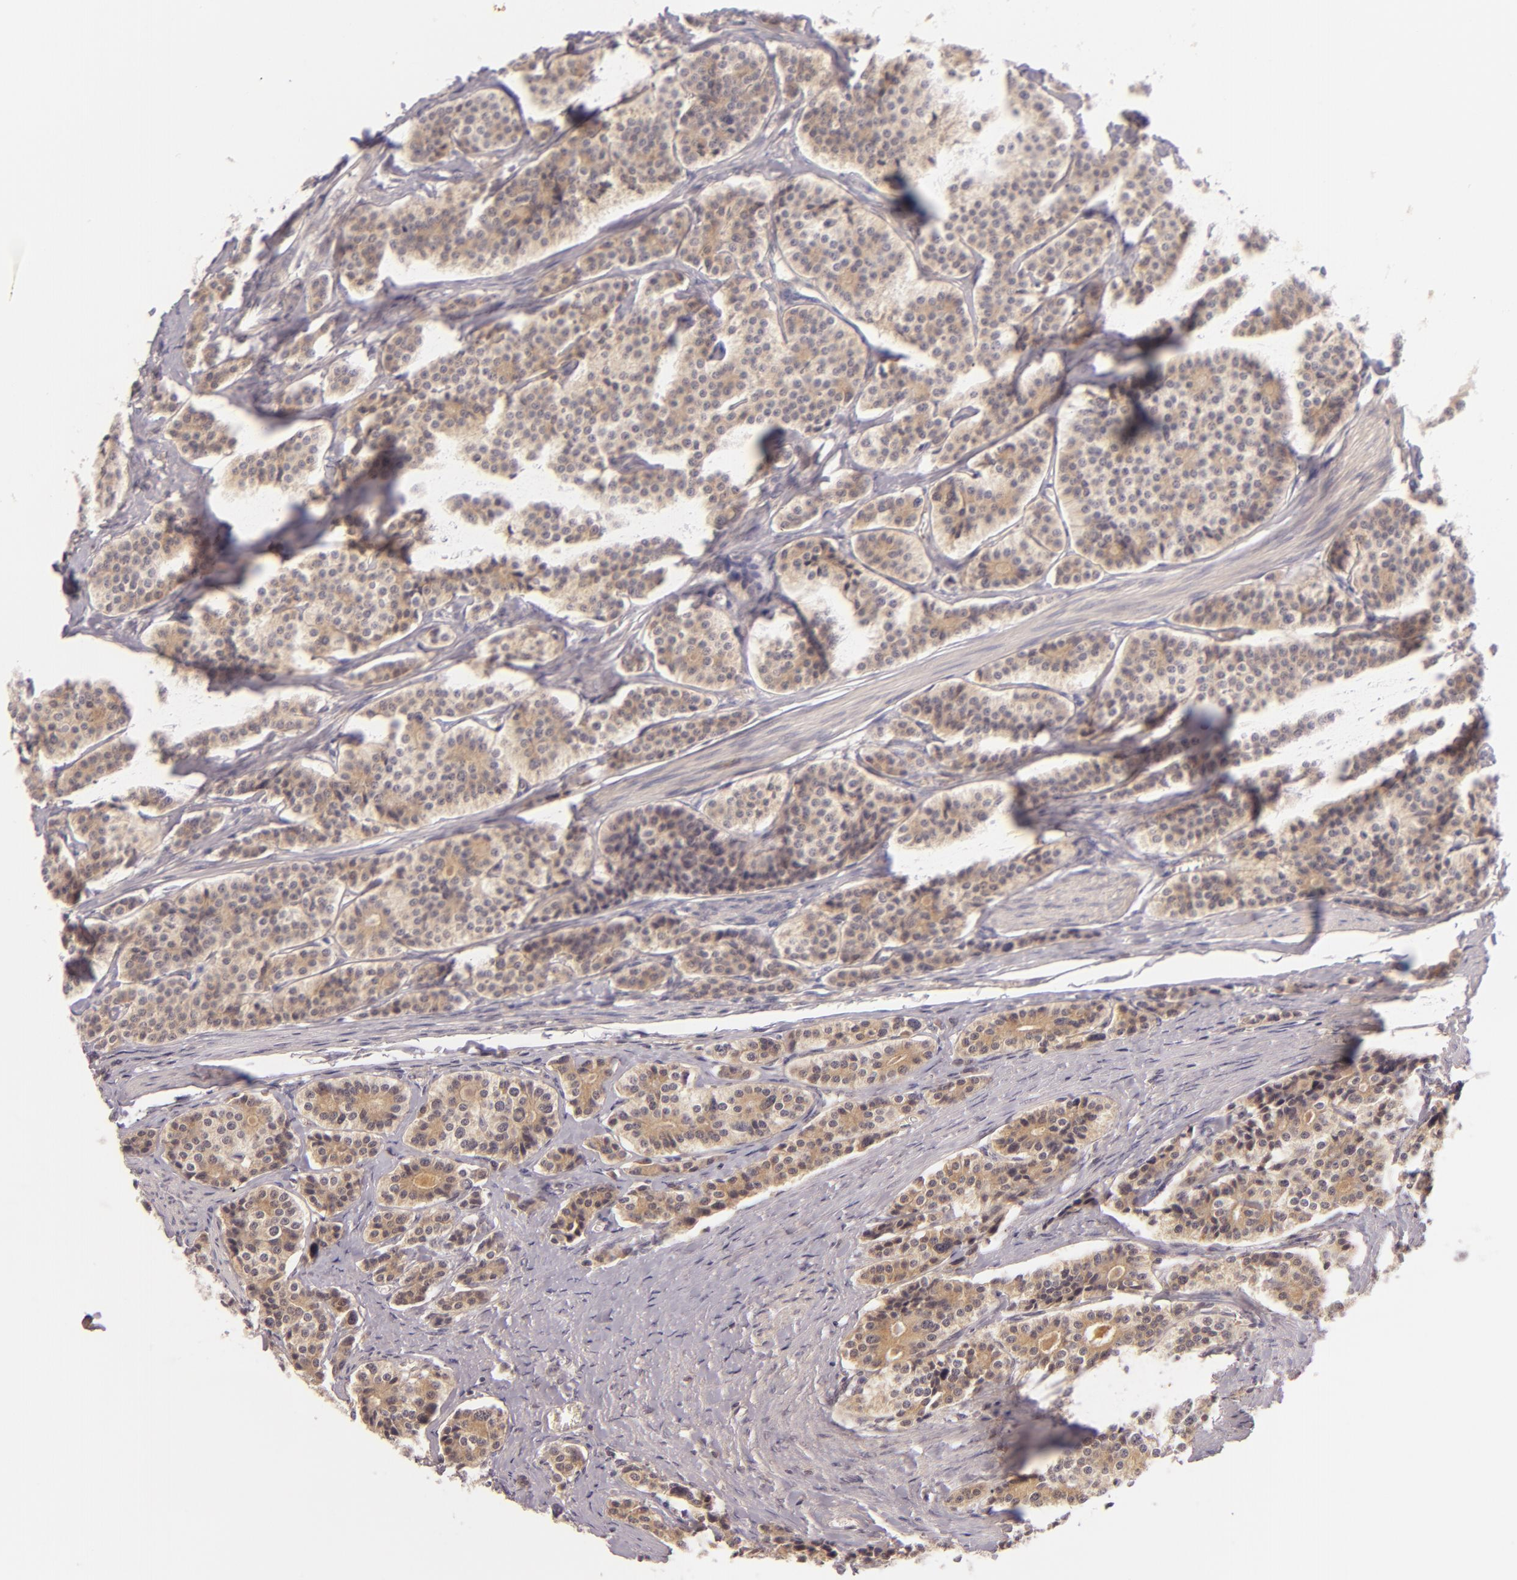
{"staining": {"intensity": "moderate", "quantity": ">75%", "location": "cytoplasmic/membranous"}, "tissue": "carcinoid", "cell_type": "Tumor cells", "image_type": "cancer", "snomed": [{"axis": "morphology", "description": "Carcinoid, malignant, NOS"}, {"axis": "topography", "description": "Small intestine"}], "caption": "Human carcinoid stained for a protein (brown) reveals moderate cytoplasmic/membranous positive positivity in about >75% of tumor cells.", "gene": "CASP8", "patient": {"sex": "male", "age": 63}}